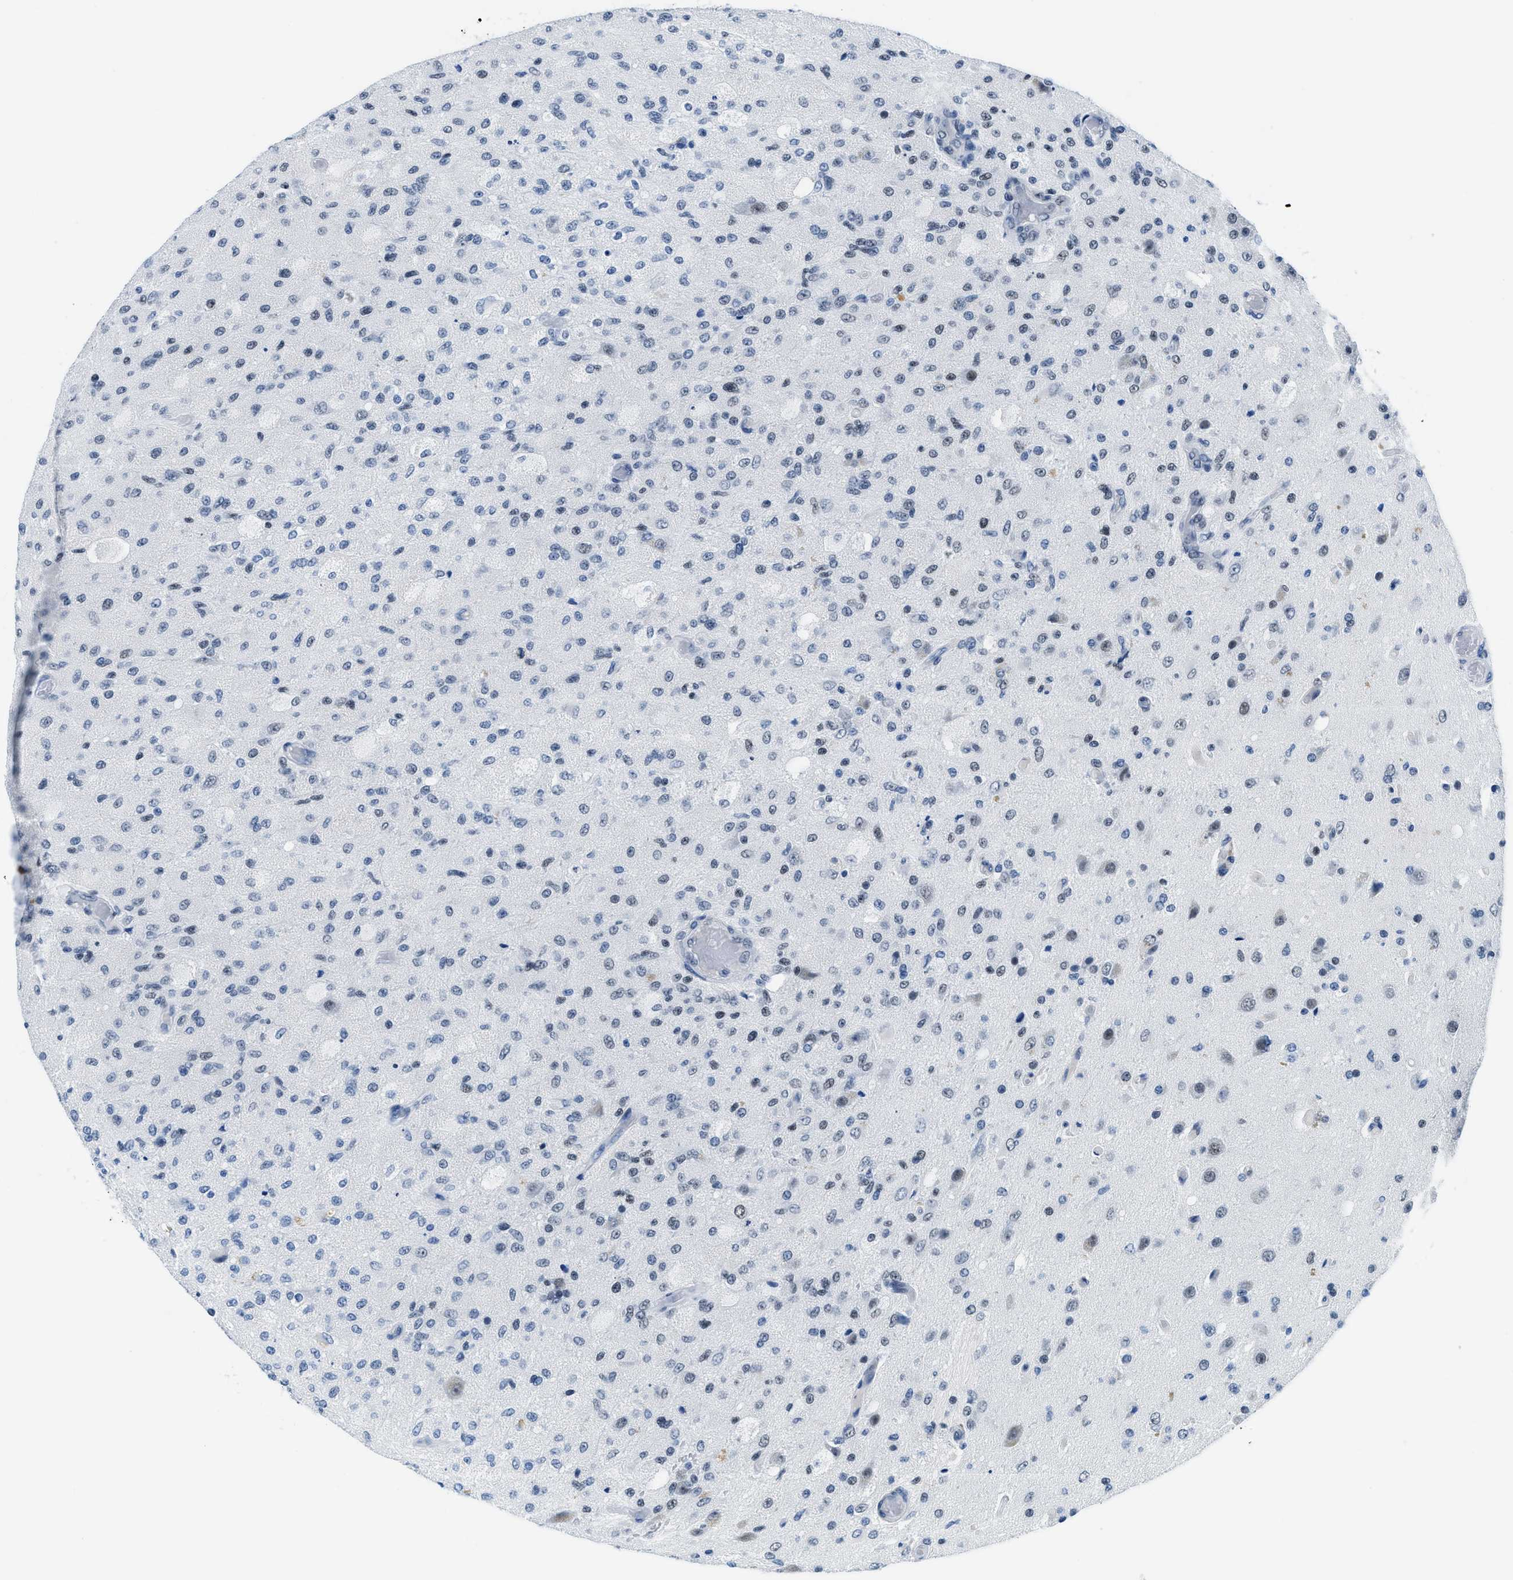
{"staining": {"intensity": "weak", "quantity": "<25%", "location": "nuclear"}, "tissue": "glioma", "cell_type": "Tumor cells", "image_type": "cancer", "snomed": [{"axis": "morphology", "description": "Normal tissue, NOS"}, {"axis": "morphology", "description": "Glioma, malignant, High grade"}, {"axis": "topography", "description": "Cerebral cortex"}], "caption": "A high-resolution micrograph shows immunohistochemistry staining of glioma, which displays no significant staining in tumor cells.", "gene": "SMARCAD1", "patient": {"sex": "male", "age": 77}}